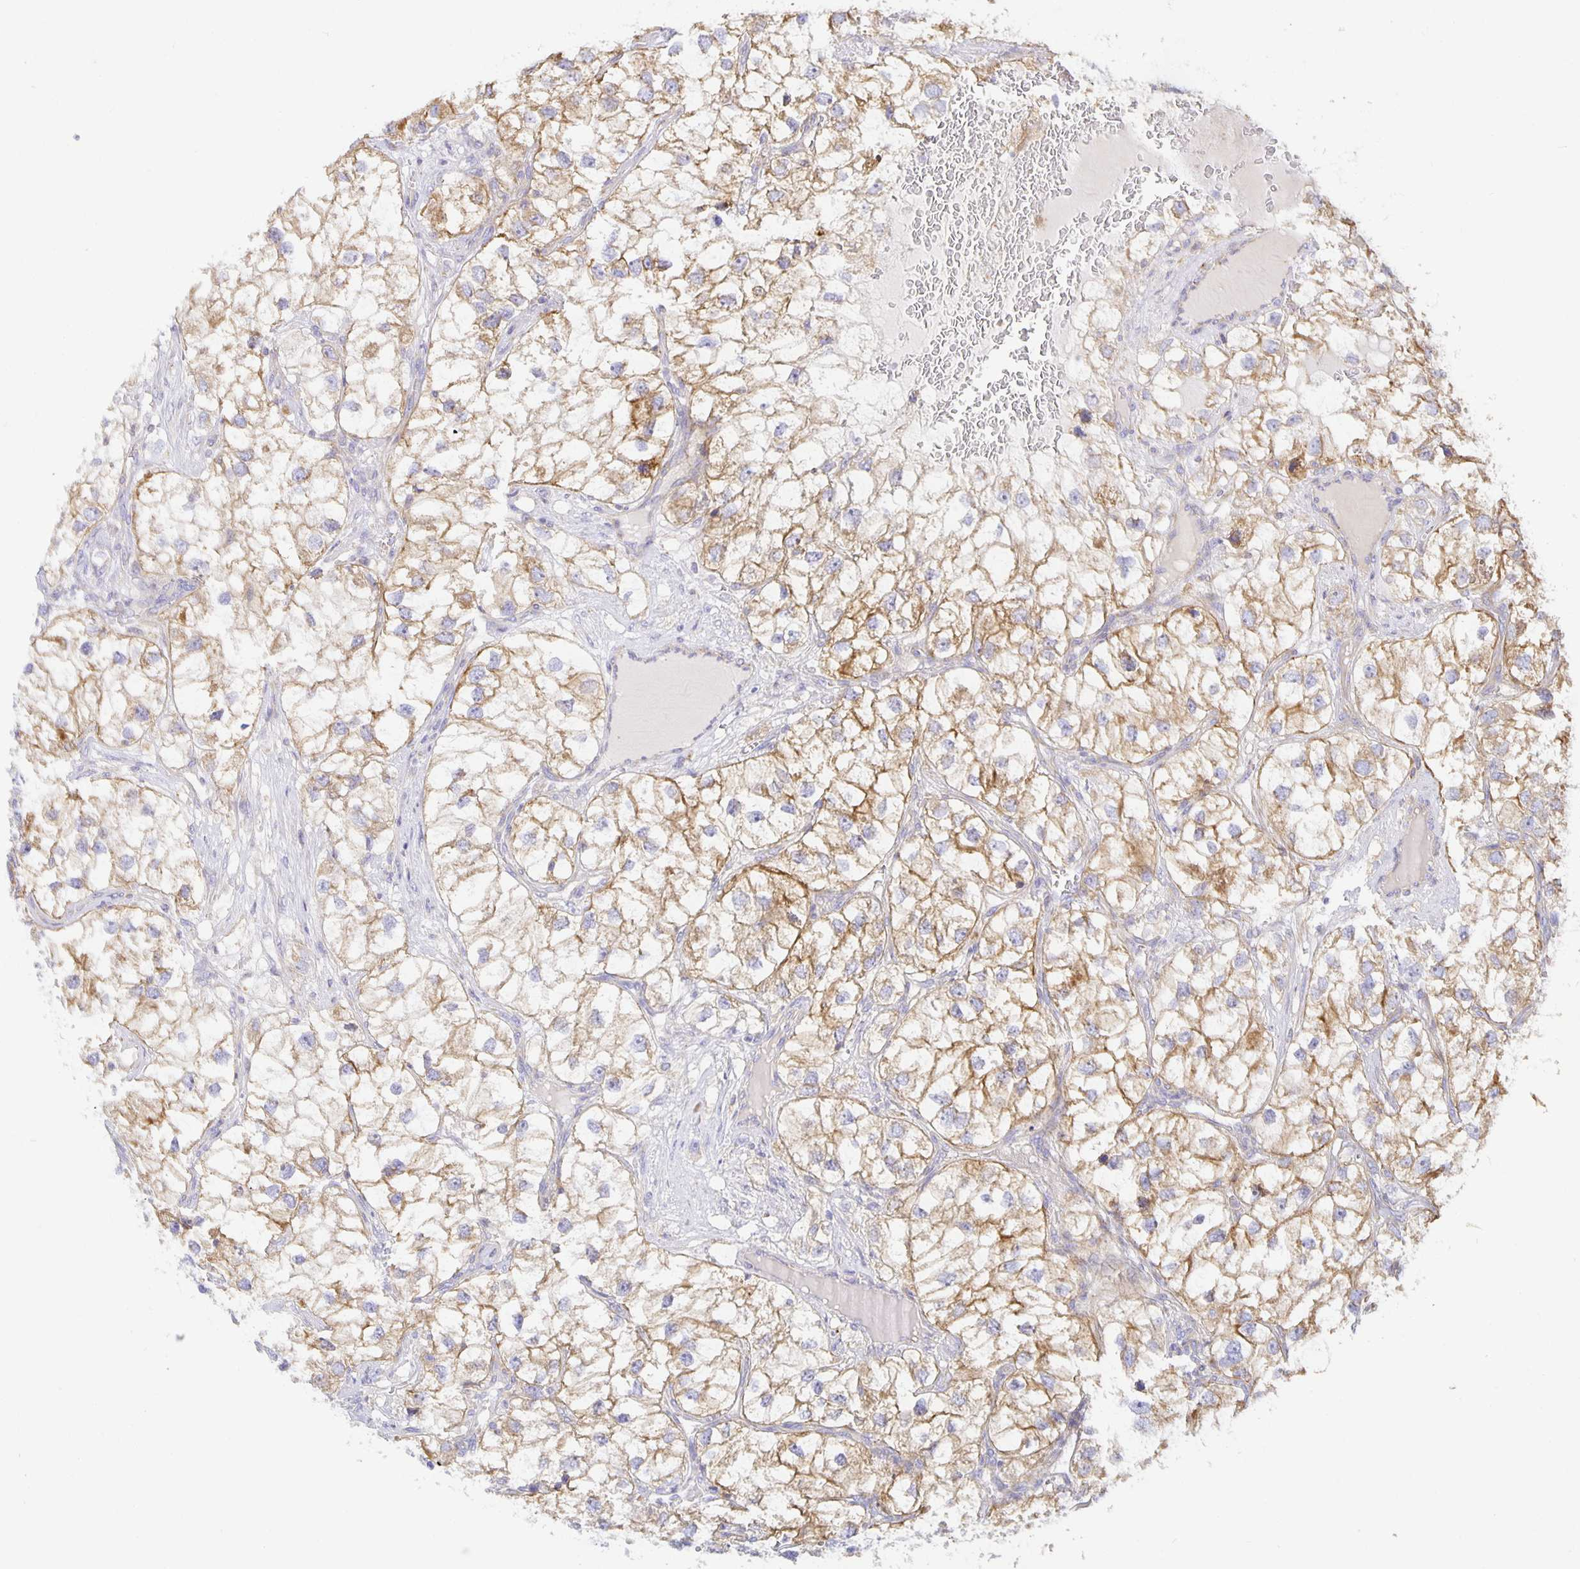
{"staining": {"intensity": "moderate", "quantity": ">75%", "location": "cytoplasmic/membranous"}, "tissue": "renal cancer", "cell_type": "Tumor cells", "image_type": "cancer", "snomed": [{"axis": "morphology", "description": "Adenocarcinoma, NOS"}, {"axis": "topography", "description": "Kidney"}], "caption": "The immunohistochemical stain labels moderate cytoplasmic/membranous staining in tumor cells of renal adenocarcinoma tissue.", "gene": "FLRT3", "patient": {"sex": "male", "age": 59}}